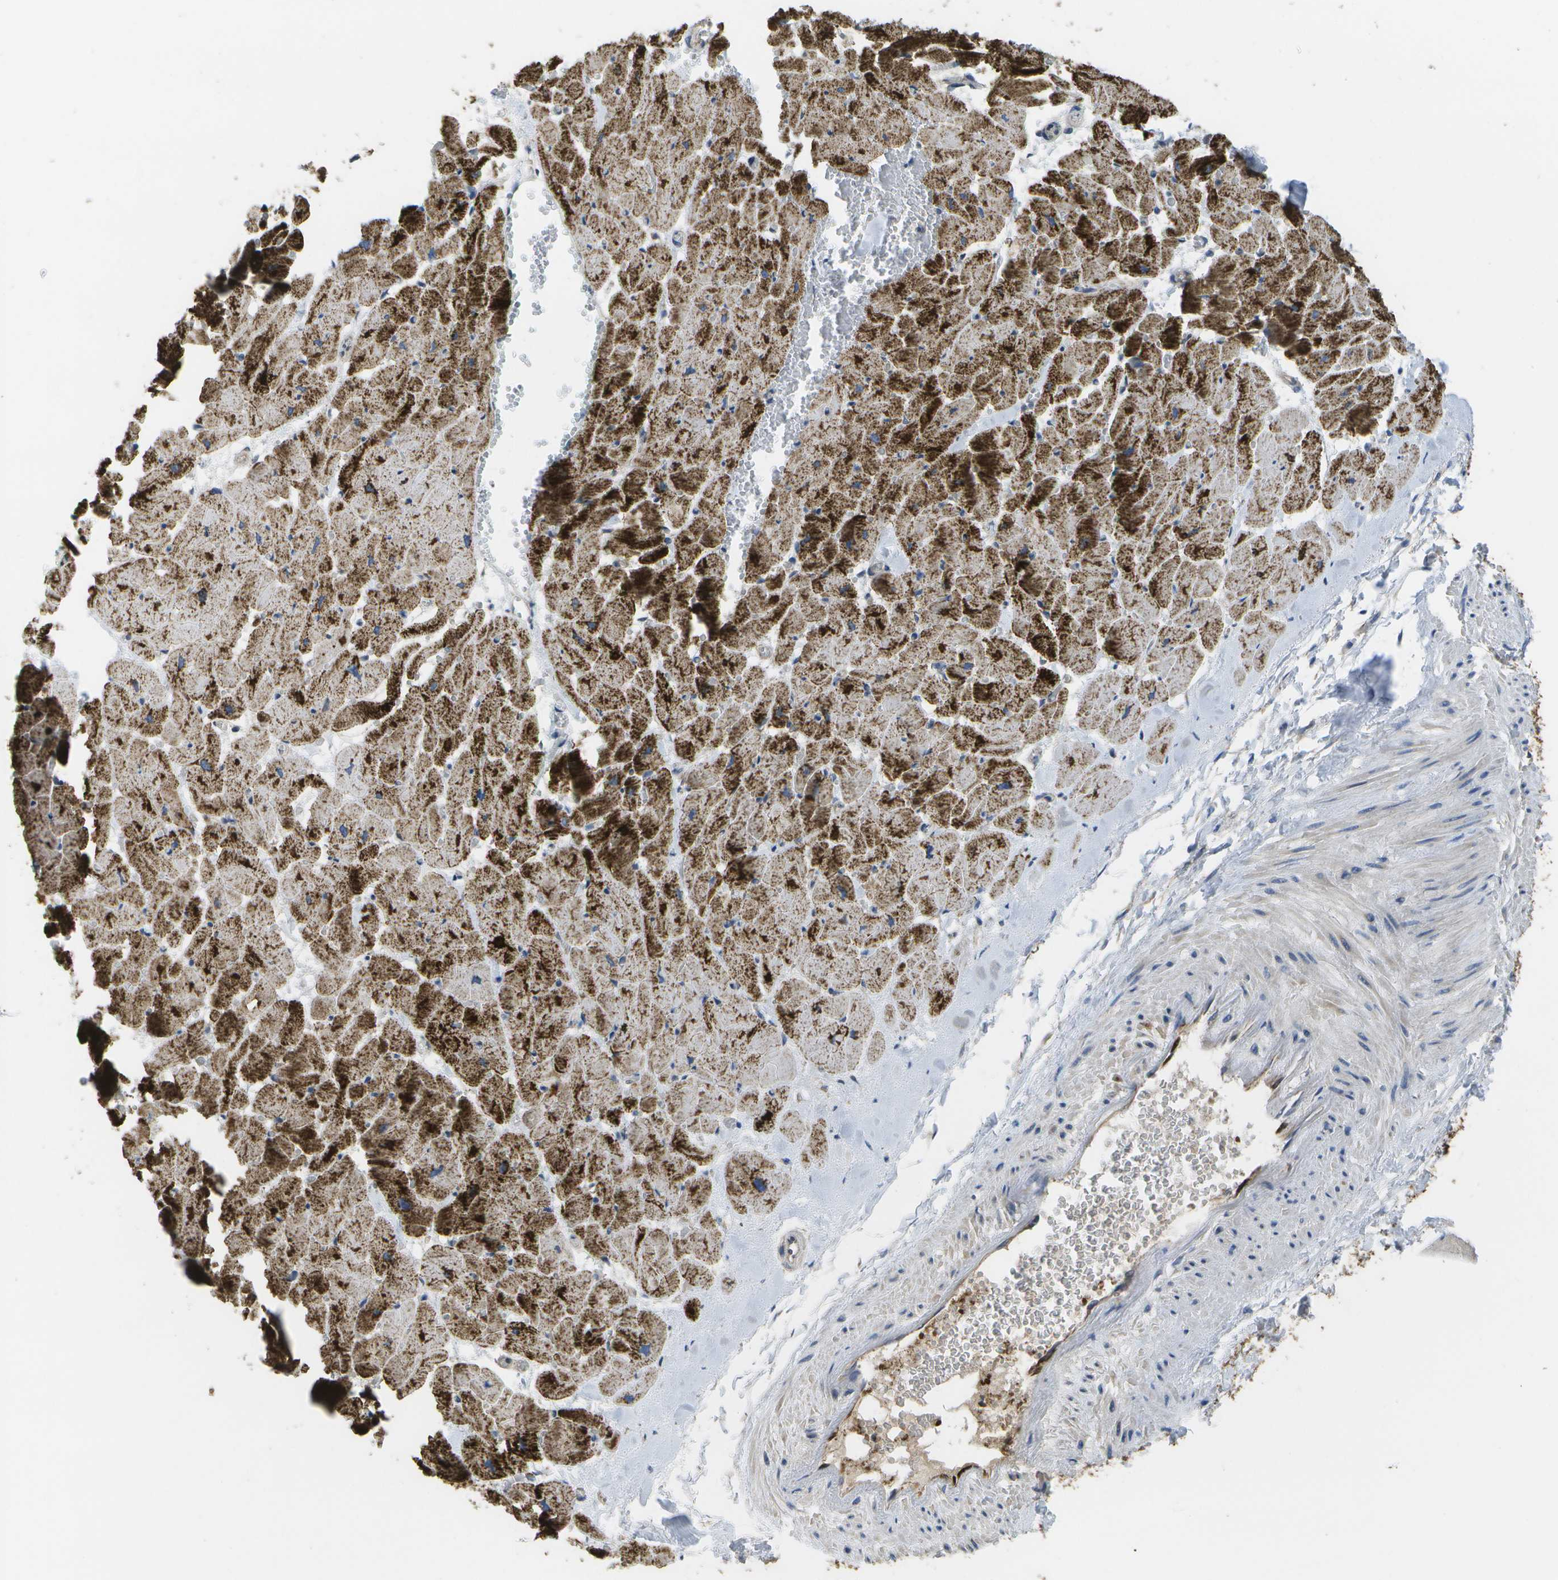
{"staining": {"intensity": "strong", "quantity": ">75%", "location": "cytoplasmic/membranous"}, "tissue": "heart muscle", "cell_type": "Cardiomyocytes", "image_type": "normal", "snomed": [{"axis": "morphology", "description": "Normal tissue, NOS"}, {"axis": "topography", "description": "Heart"}], "caption": "This is an image of IHC staining of benign heart muscle, which shows strong positivity in the cytoplasmic/membranous of cardiomyocytes.", "gene": "DPM3", "patient": {"sex": "female", "age": 19}}